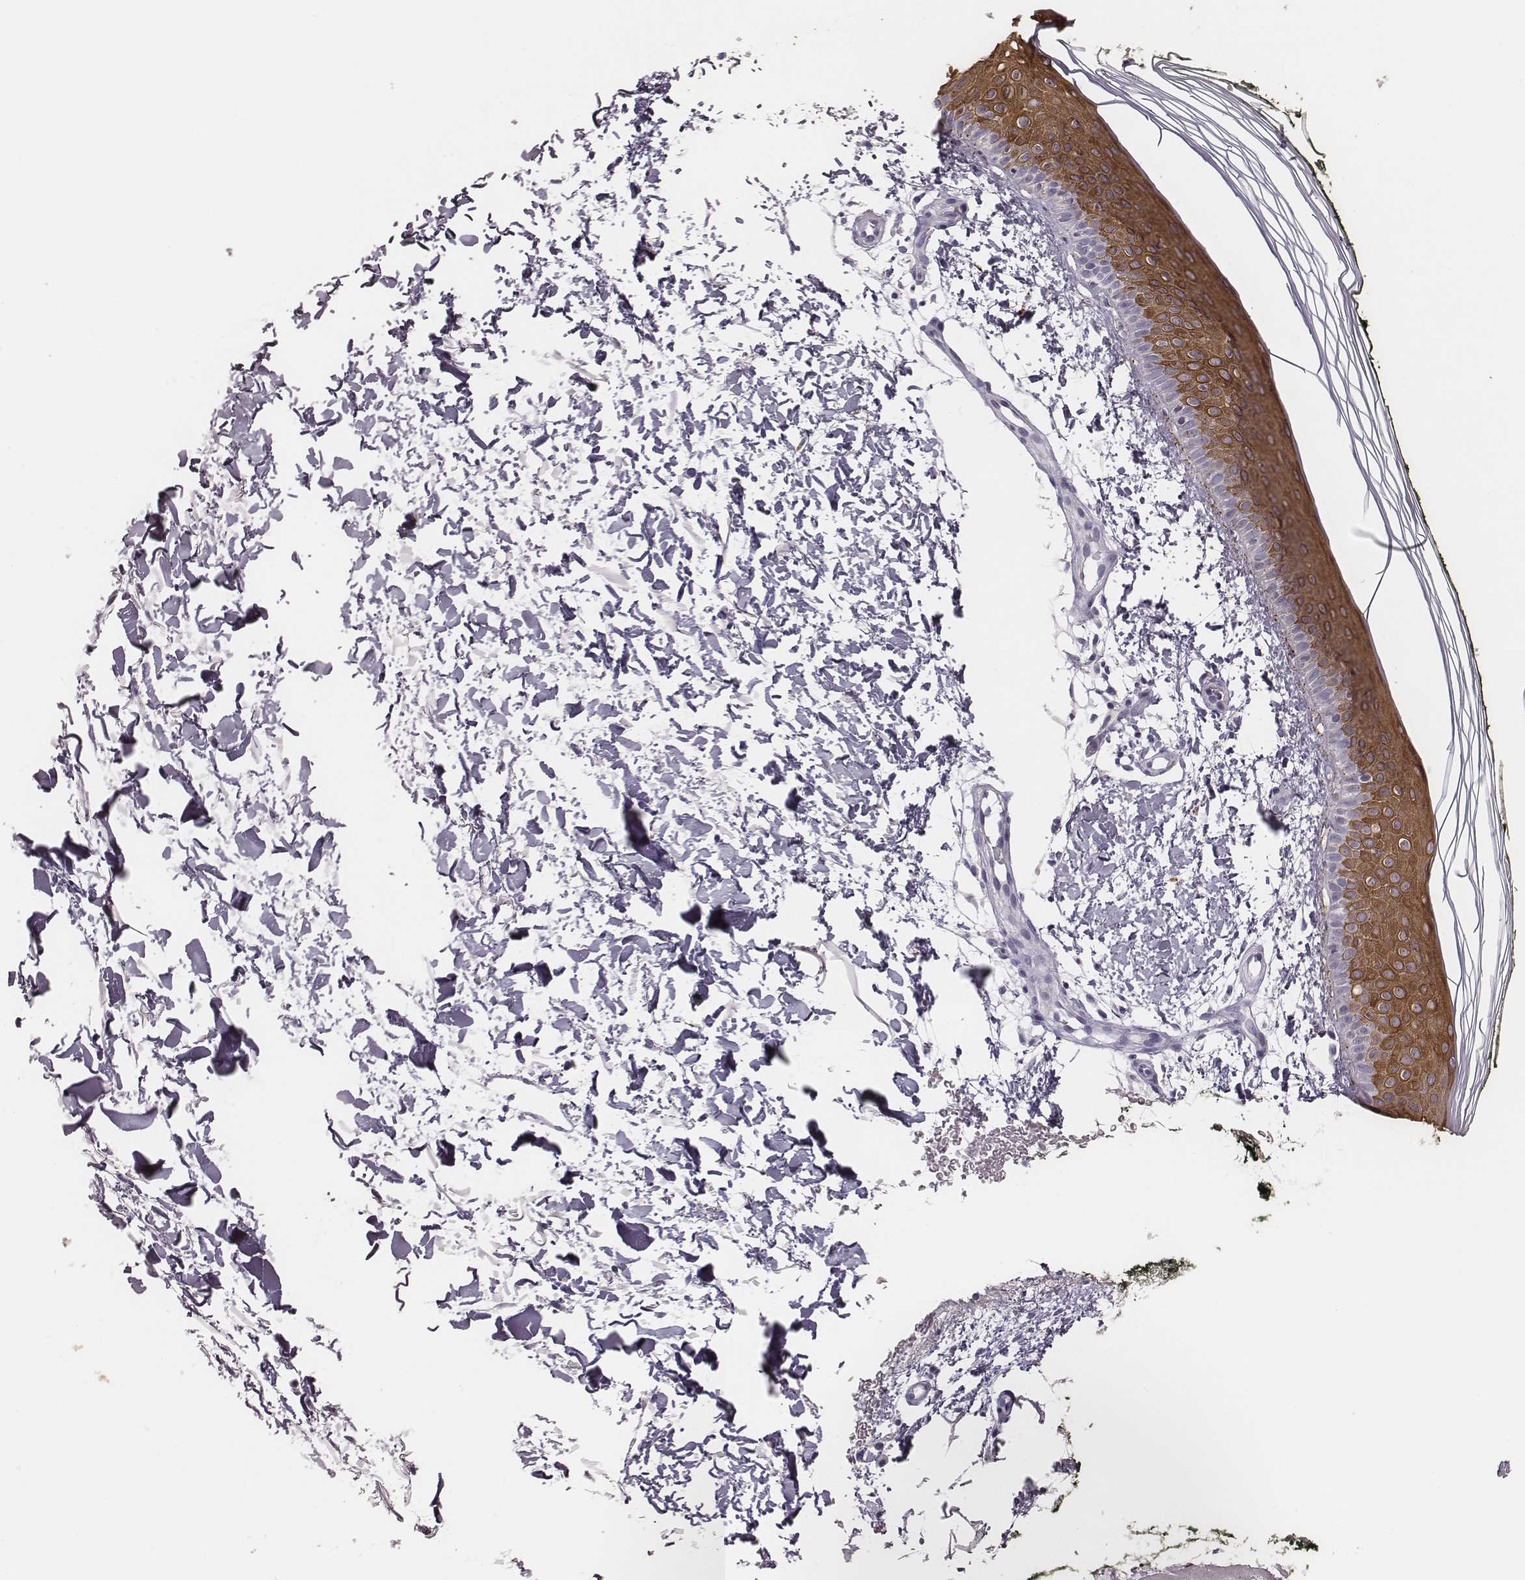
{"staining": {"intensity": "negative", "quantity": "none", "location": "none"}, "tissue": "skin", "cell_type": "Fibroblasts", "image_type": "normal", "snomed": [{"axis": "morphology", "description": "Normal tissue, NOS"}, {"axis": "topography", "description": "Skin"}], "caption": "Immunohistochemical staining of unremarkable human skin shows no significant positivity in fibroblasts. (Brightfield microscopy of DAB IHC at high magnification).", "gene": "ADGRF4", "patient": {"sex": "female", "age": 62}}